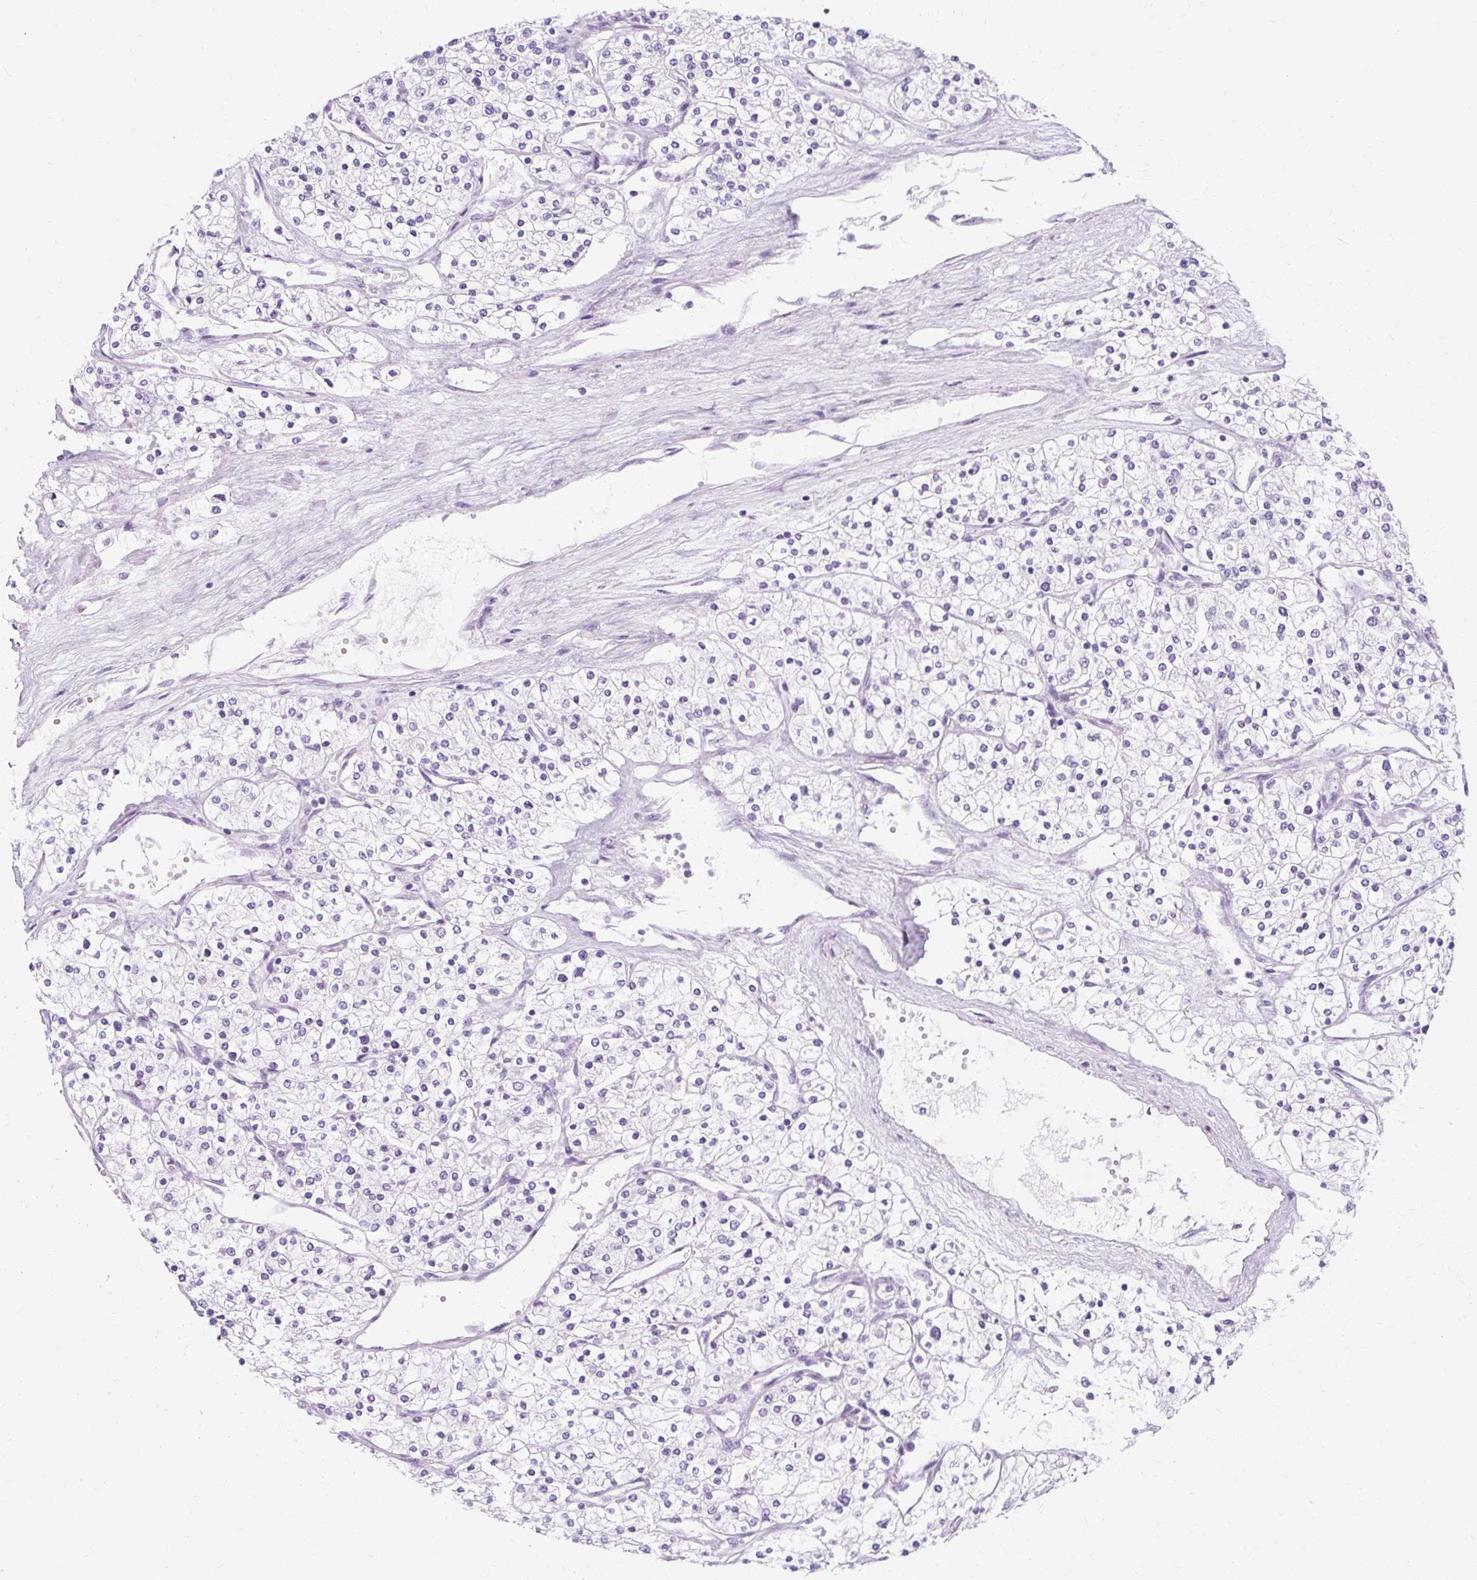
{"staining": {"intensity": "negative", "quantity": "none", "location": "none"}, "tissue": "renal cancer", "cell_type": "Tumor cells", "image_type": "cancer", "snomed": [{"axis": "morphology", "description": "Adenocarcinoma, NOS"}, {"axis": "topography", "description": "Kidney"}], "caption": "Immunohistochemistry photomicrograph of human renal cancer stained for a protein (brown), which demonstrates no positivity in tumor cells. (Stains: DAB immunohistochemistry (IHC) with hematoxylin counter stain, Microscopy: brightfield microscopy at high magnification).", "gene": "TMEM89", "patient": {"sex": "male", "age": 80}}